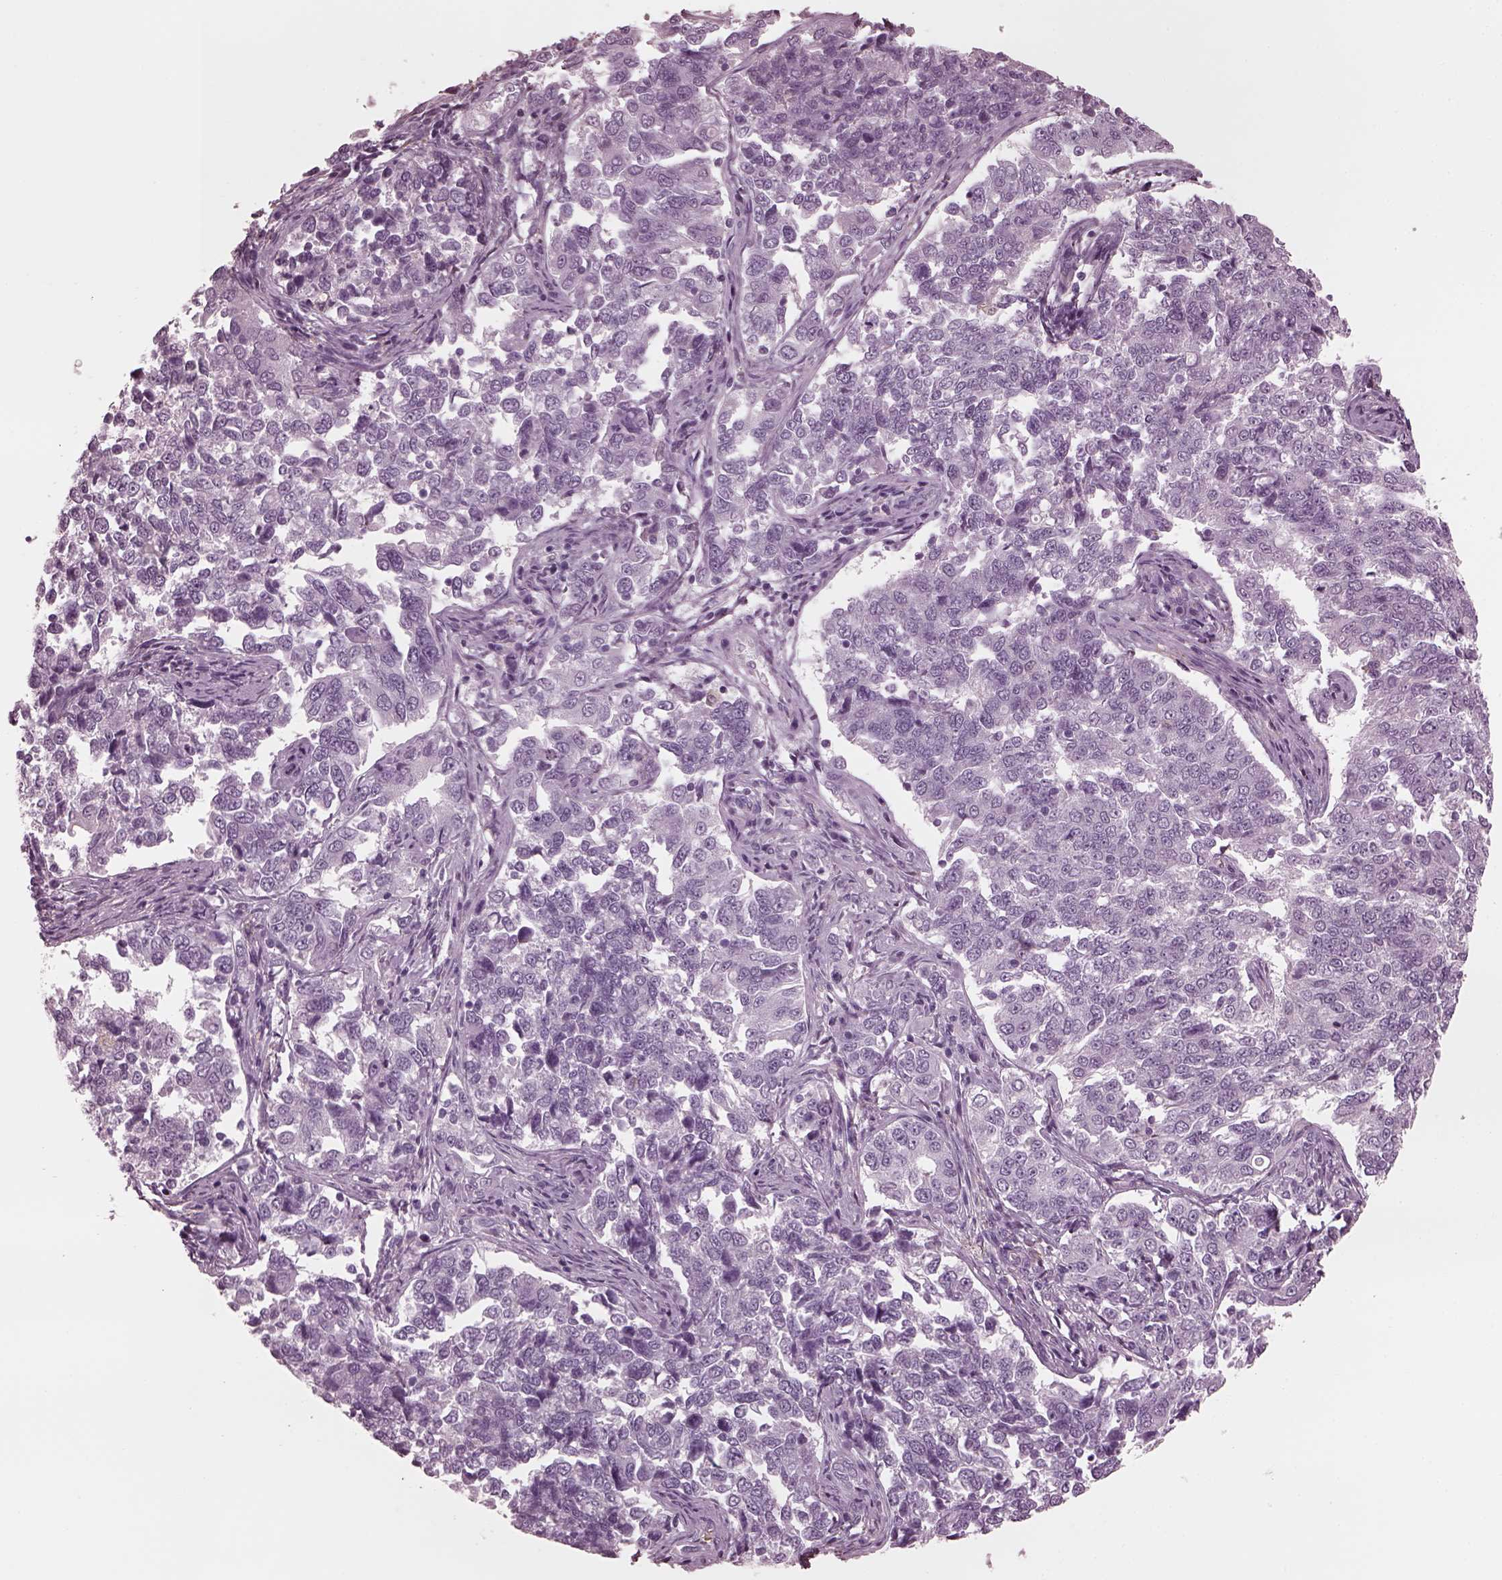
{"staining": {"intensity": "negative", "quantity": "none", "location": "none"}, "tissue": "endometrial cancer", "cell_type": "Tumor cells", "image_type": "cancer", "snomed": [{"axis": "morphology", "description": "Adenocarcinoma, NOS"}, {"axis": "topography", "description": "Endometrium"}], "caption": "Immunohistochemistry (IHC) micrograph of human endometrial adenocarcinoma stained for a protein (brown), which displays no expression in tumor cells. (Brightfield microscopy of DAB immunohistochemistry at high magnification).", "gene": "CGA", "patient": {"sex": "female", "age": 43}}